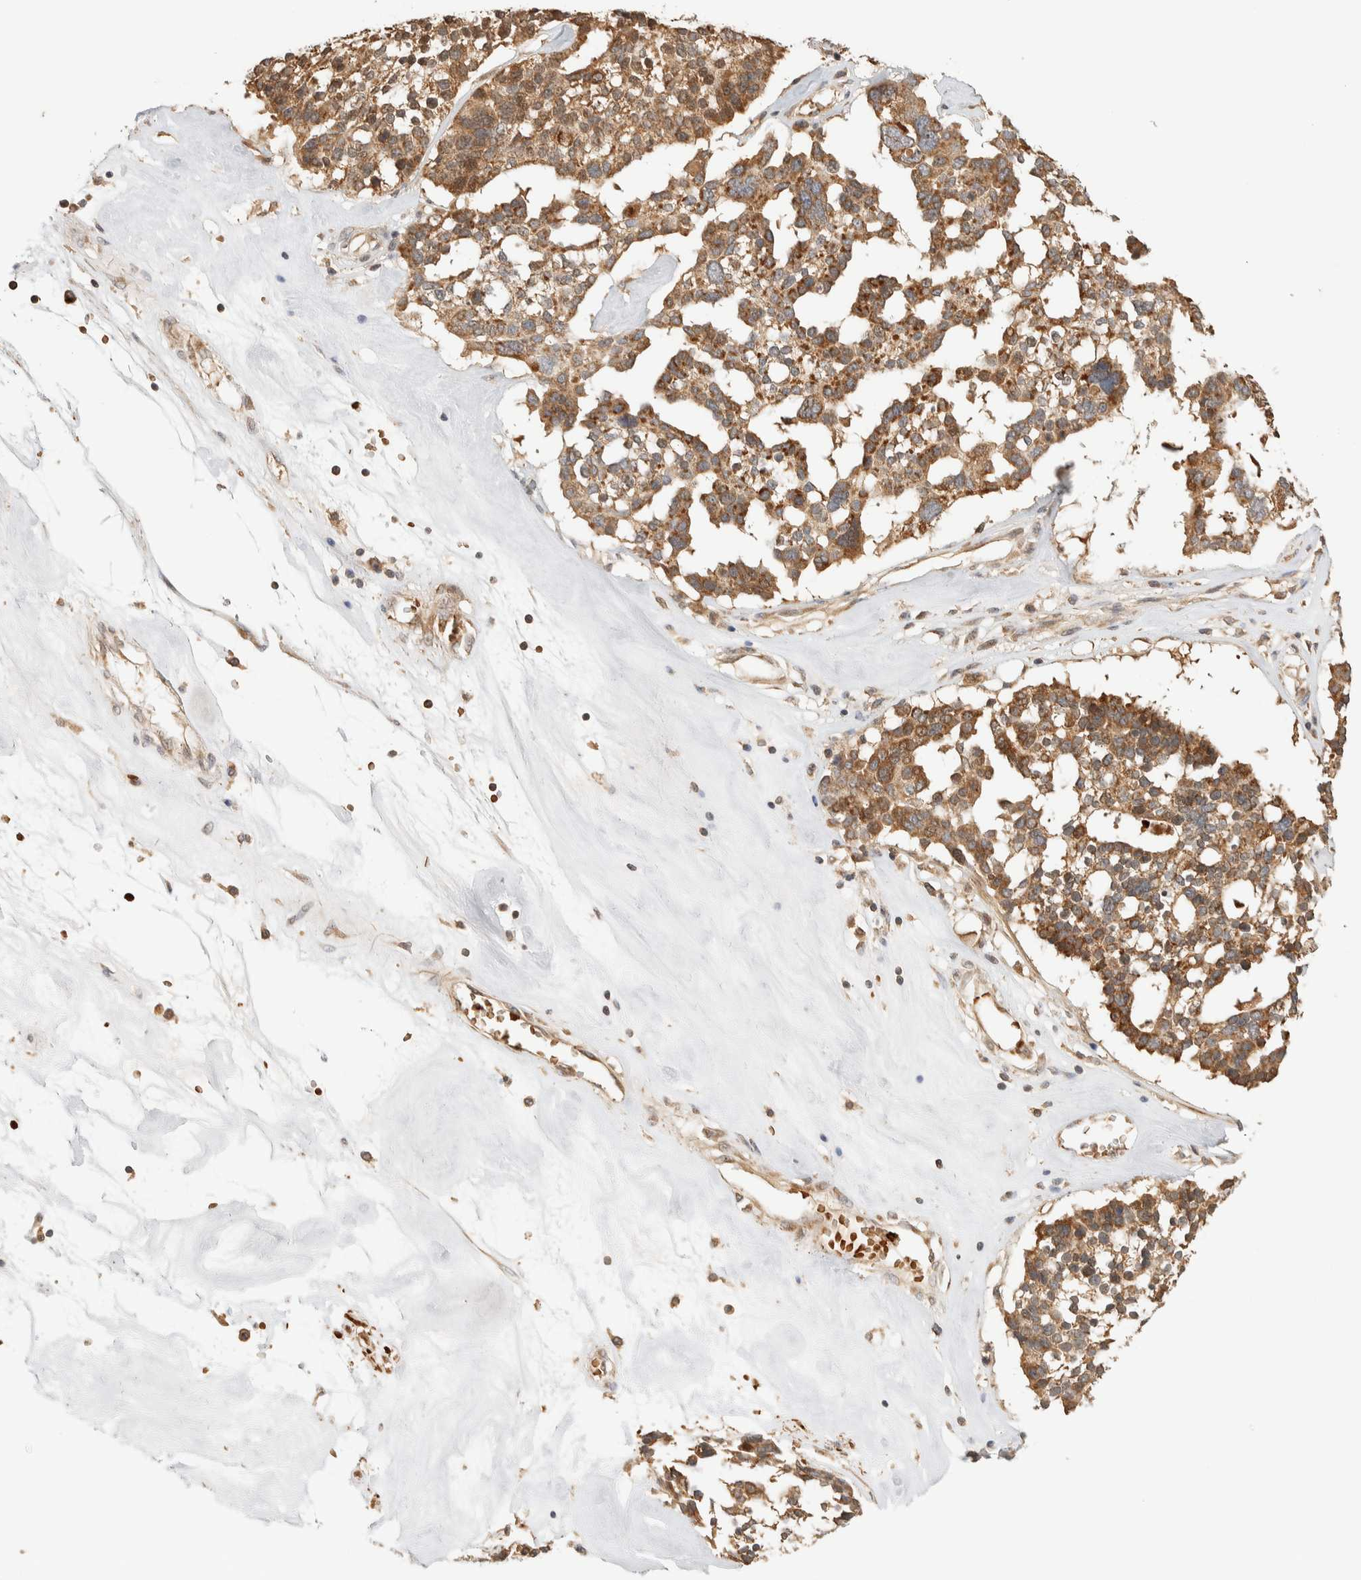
{"staining": {"intensity": "moderate", "quantity": ">75%", "location": "cytoplasmic/membranous"}, "tissue": "ovarian cancer", "cell_type": "Tumor cells", "image_type": "cancer", "snomed": [{"axis": "morphology", "description": "Cystadenocarcinoma, serous, NOS"}, {"axis": "topography", "description": "Ovary"}], "caption": "Immunohistochemistry (IHC) photomicrograph of neoplastic tissue: human ovarian serous cystadenocarcinoma stained using IHC shows medium levels of moderate protein expression localized specifically in the cytoplasmic/membranous of tumor cells, appearing as a cytoplasmic/membranous brown color.", "gene": "TTI2", "patient": {"sex": "female", "age": 59}}